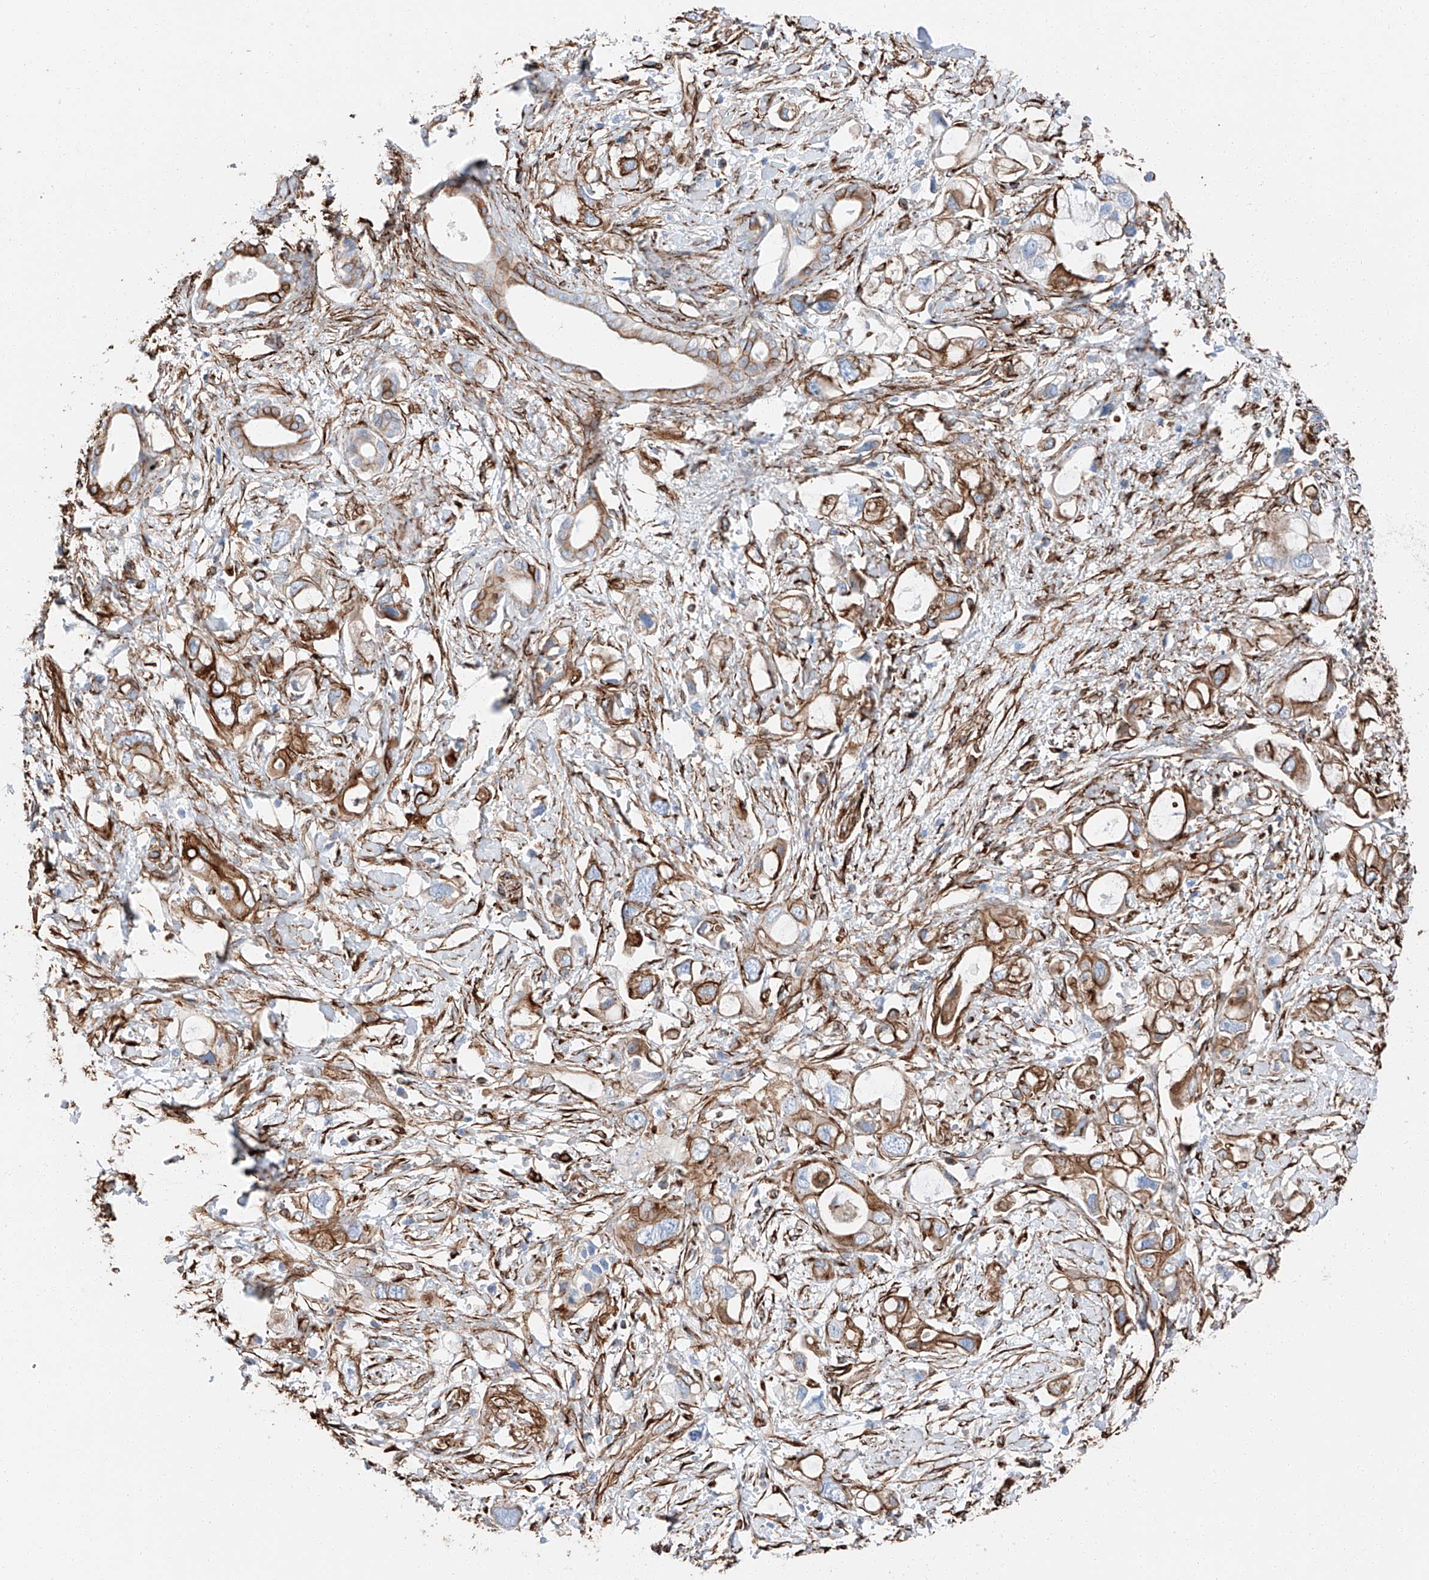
{"staining": {"intensity": "moderate", "quantity": ">75%", "location": "cytoplasmic/membranous"}, "tissue": "pancreatic cancer", "cell_type": "Tumor cells", "image_type": "cancer", "snomed": [{"axis": "morphology", "description": "Adenocarcinoma, NOS"}, {"axis": "topography", "description": "Pancreas"}], "caption": "Pancreatic cancer (adenocarcinoma) stained with DAB (3,3'-diaminobenzidine) immunohistochemistry (IHC) reveals medium levels of moderate cytoplasmic/membranous positivity in about >75% of tumor cells.", "gene": "ZNF804A", "patient": {"sex": "female", "age": 56}}